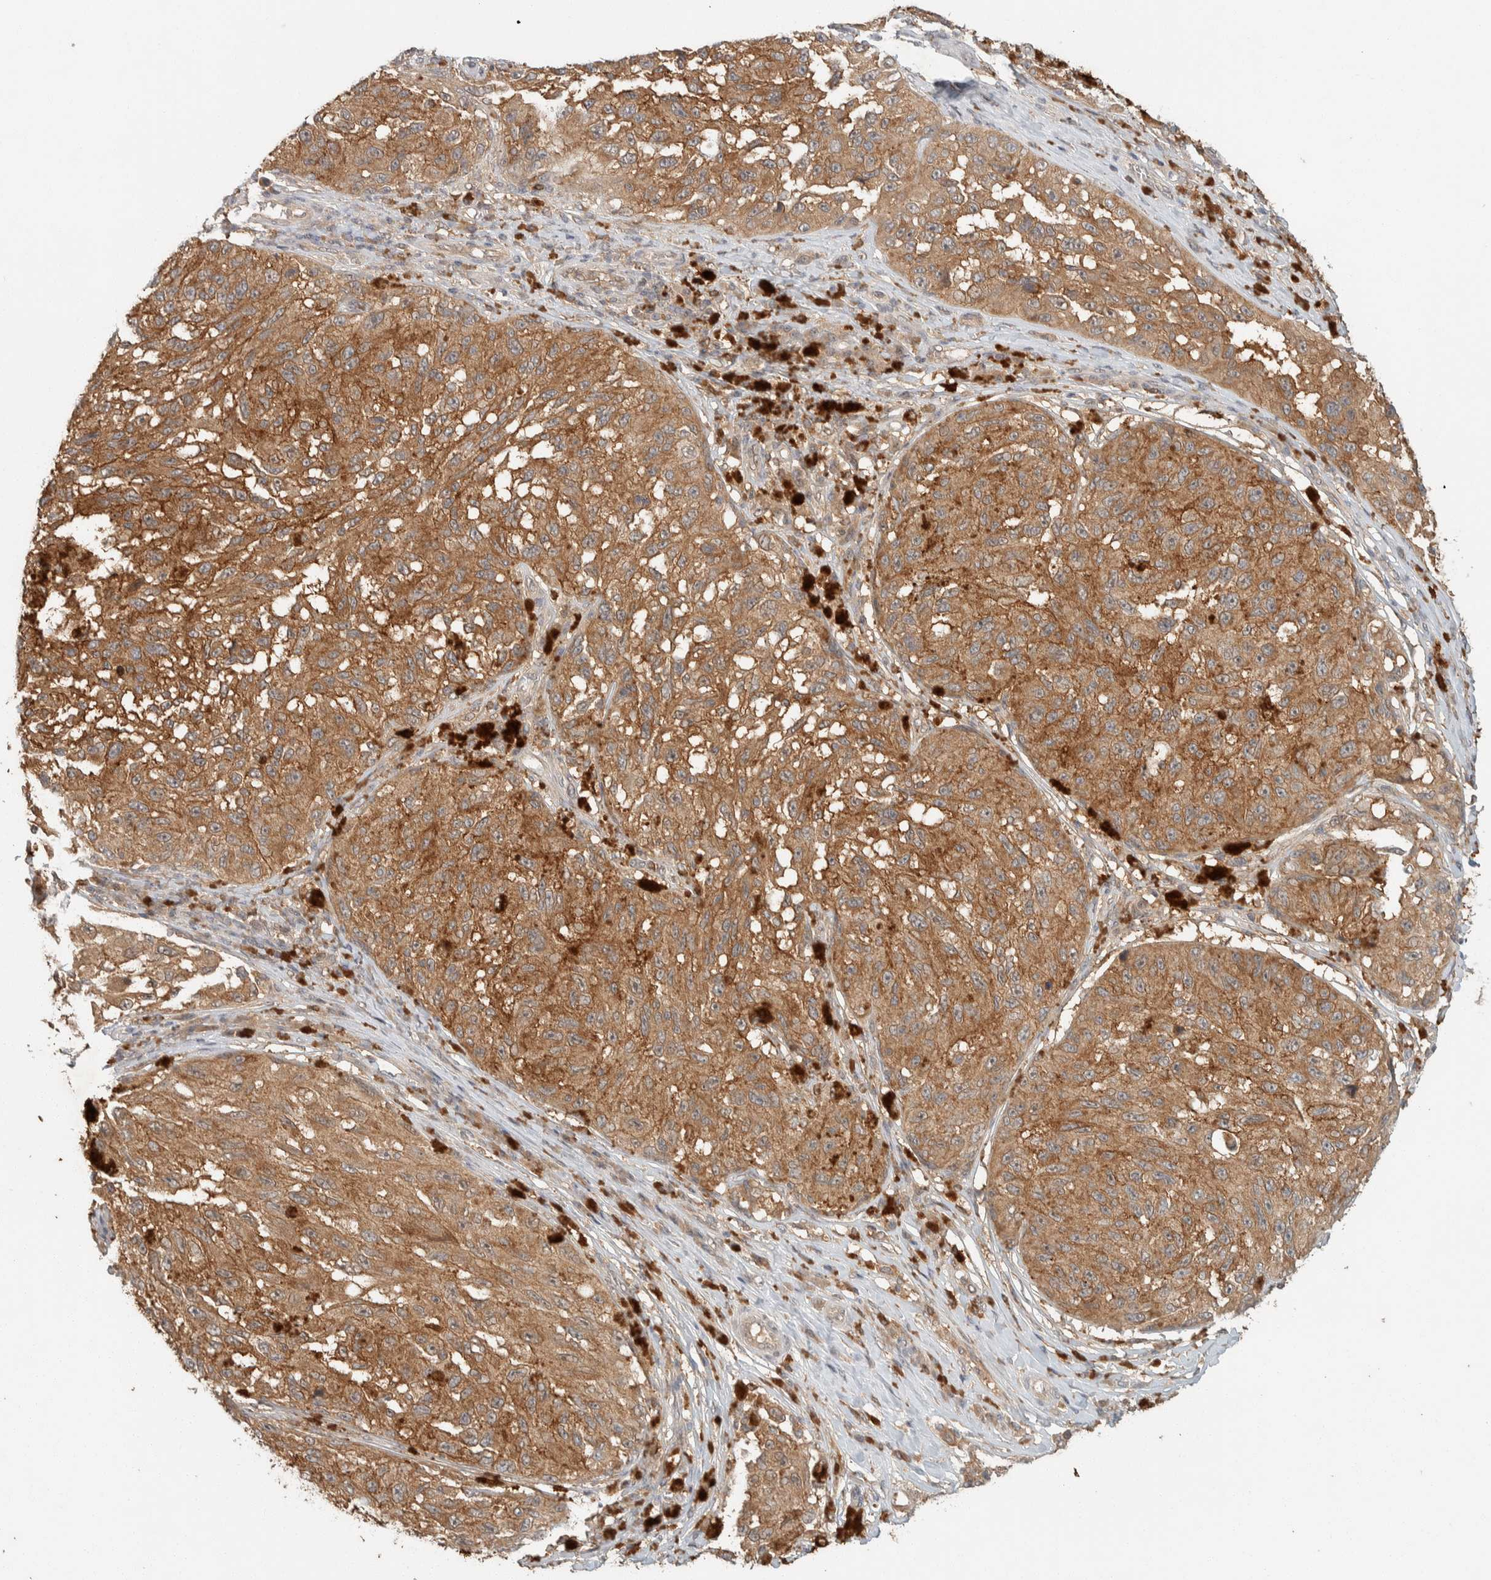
{"staining": {"intensity": "moderate", "quantity": ">75%", "location": "cytoplasmic/membranous"}, "tissue": "melanoma", "cell_type": "Tumor cells", "image_type": "cancer", "snomed": [{"axis": "morphology", "description": "Malignant melanoma, NOS"}, {"axis": "topography", "description": "Skin"}], "caption": "Melanoma stained with a brown dye displays moderate cytoplasmic/membranous positive staining in about >75% of tumor cells.", "gene": "ZNF567", "patient": {"sex": "female", "age": 73}}